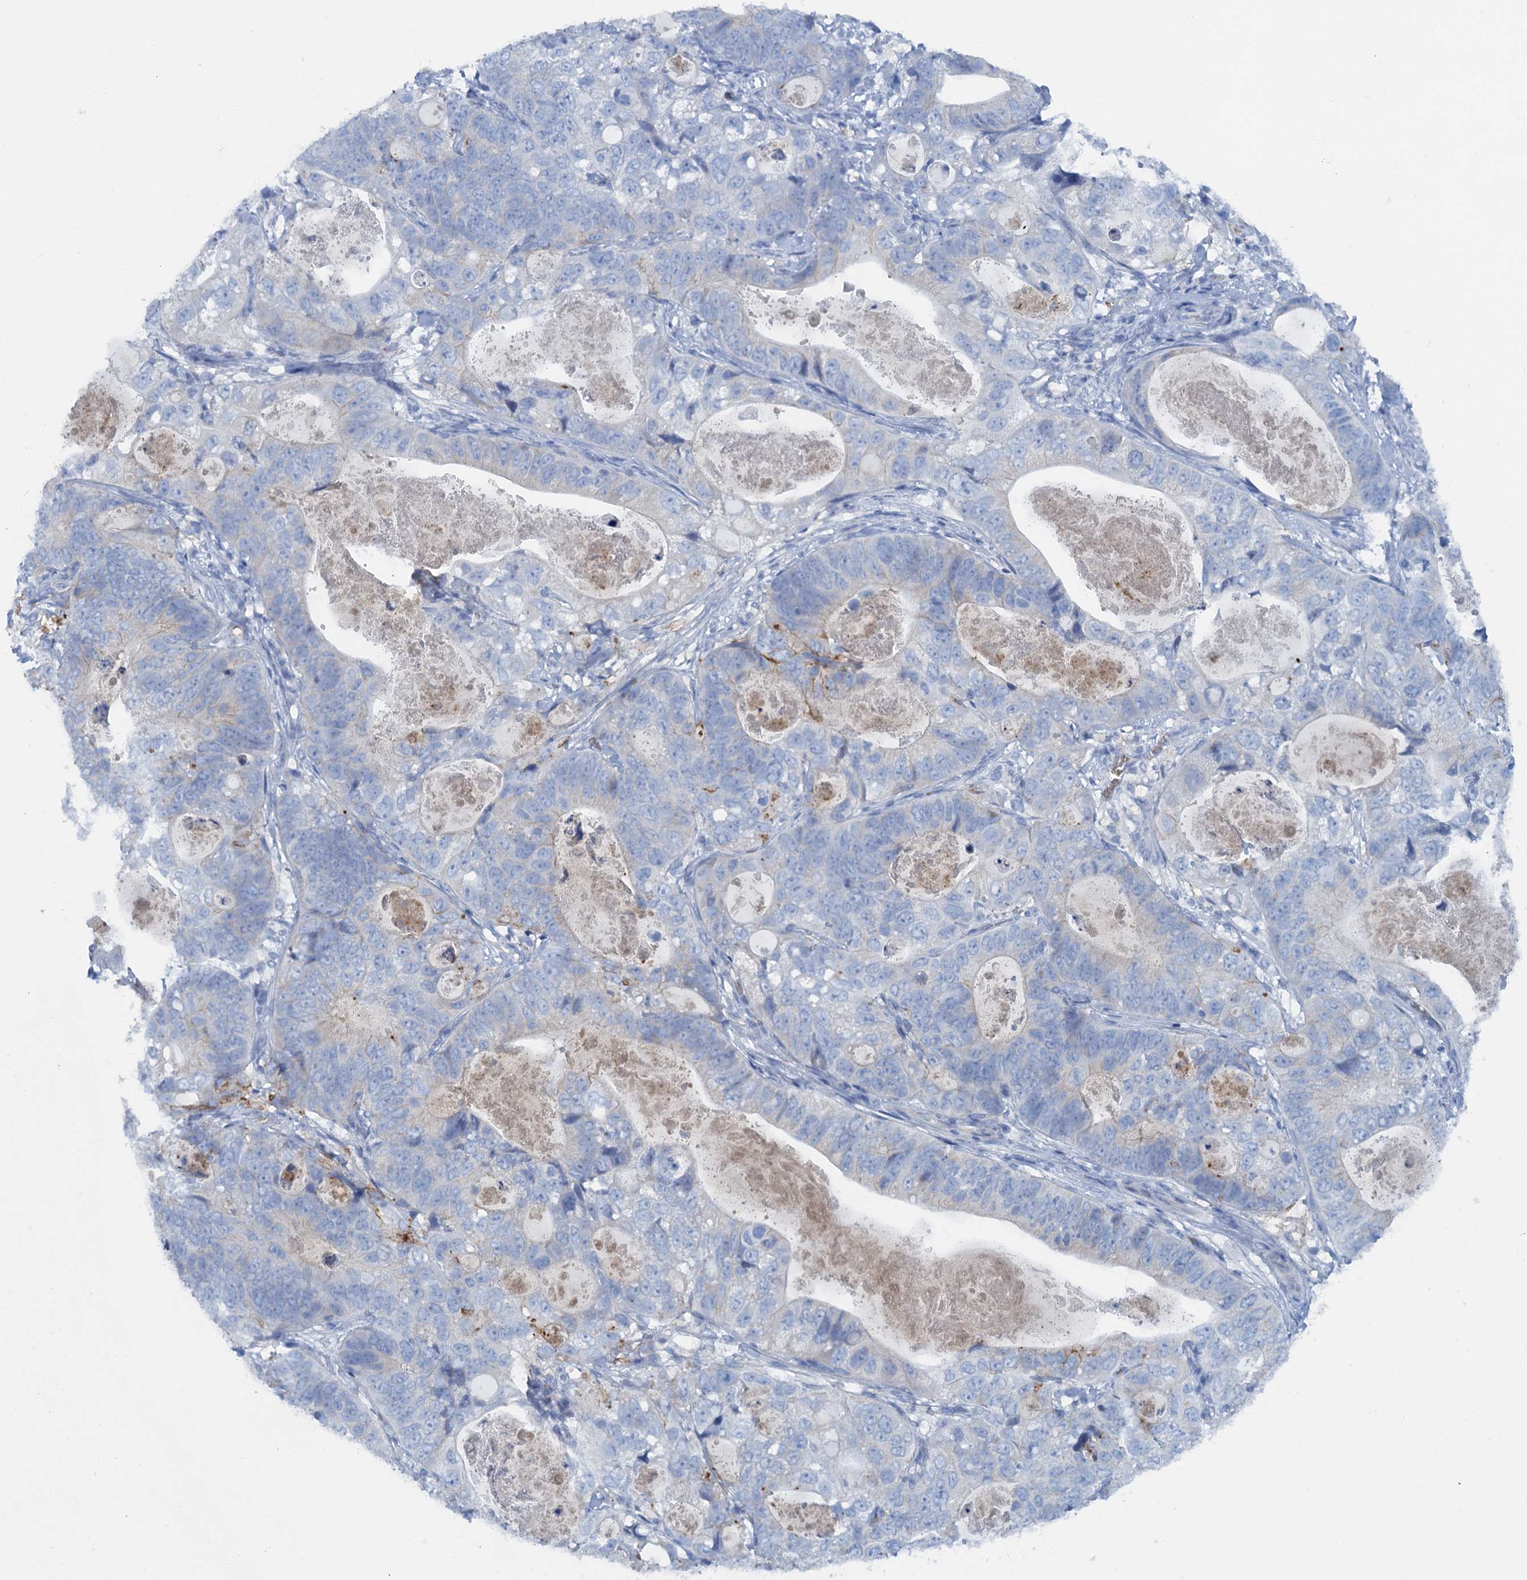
{"staining": {"intensity": "negative", "quantity": "none", "location": "none"}, "tissue": "stomach cancer", "cell_type": "Tumor cells", "image_type": "cancer", "snomed": [{"axis": "morphology", "description": "Normal tissue, NOS"}, {"axis": "morphology", "description": "Adenocarcinoma, NOS"}, {"axis": "topography", "description": "Stomach"}], "caption": "Tumor cells show no significant staining in stomach cancer (adenocarcinoma). The staining was performed using DAB to visualize the protein expression in brown, while the nuclei were stained in blue with hematoxylin (Magnification: 20x).", "gene": "MYADML2", "patient": {"sex": "female", "age": 89}}